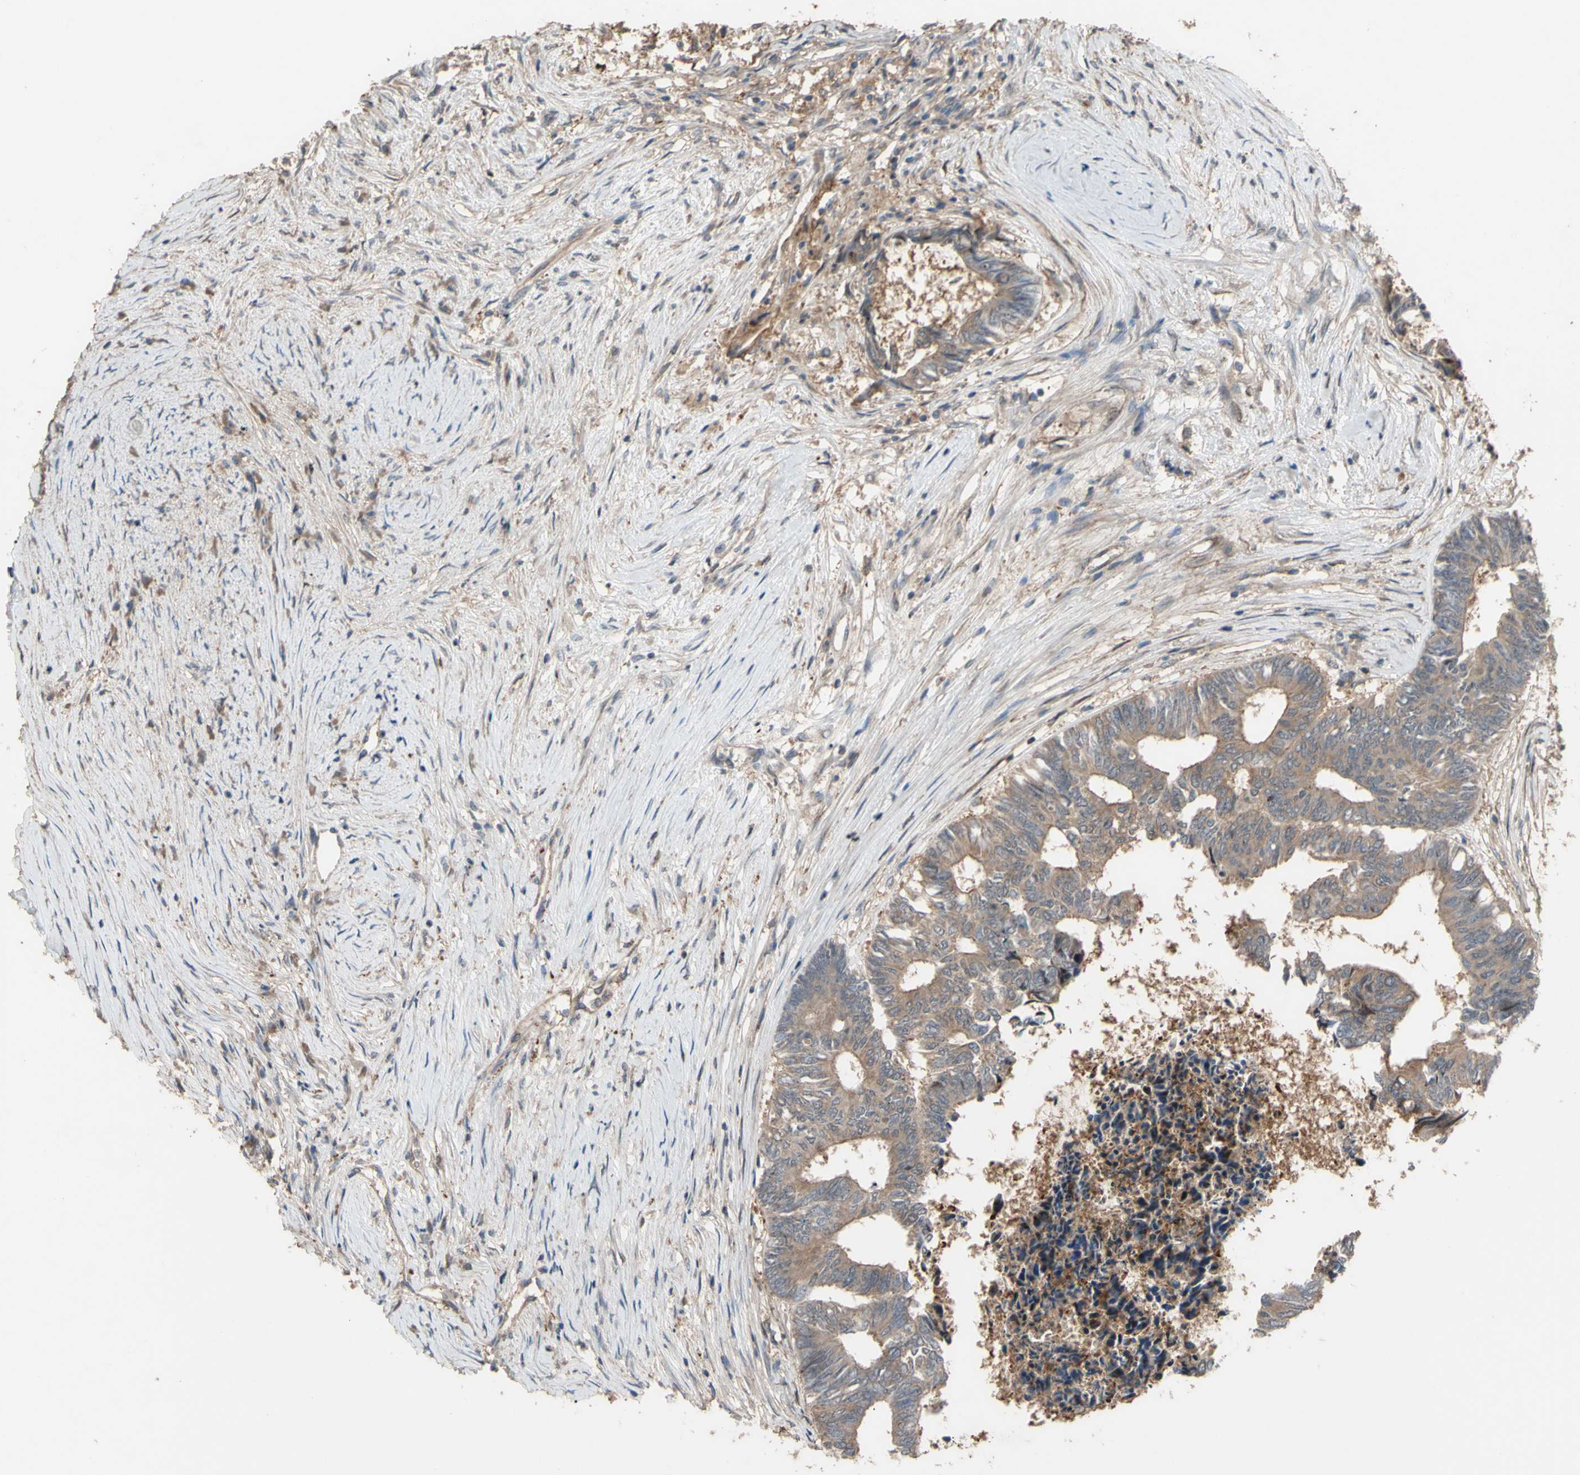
{"staining": {"intensity": "moderate", "quantity": ">75%", "location": "cytoplasmic/membranous"}, "tissue": "colorectal cancer", "cell_type": "Tumor cells", "image_type": "cancer", "snomed": [{"axis": "morphology", "description": "Adenocarcinoma, NOS"}, {"axis": "topography", "description": "Rectum"}], "caption": "Colorectal adenocarcinoma tissue displays moderate cytoplasmic/membranous expression in about >75% of tumor cells", "gene": "SHROOM4", "patient": {"sex": "male", "age": 63}}